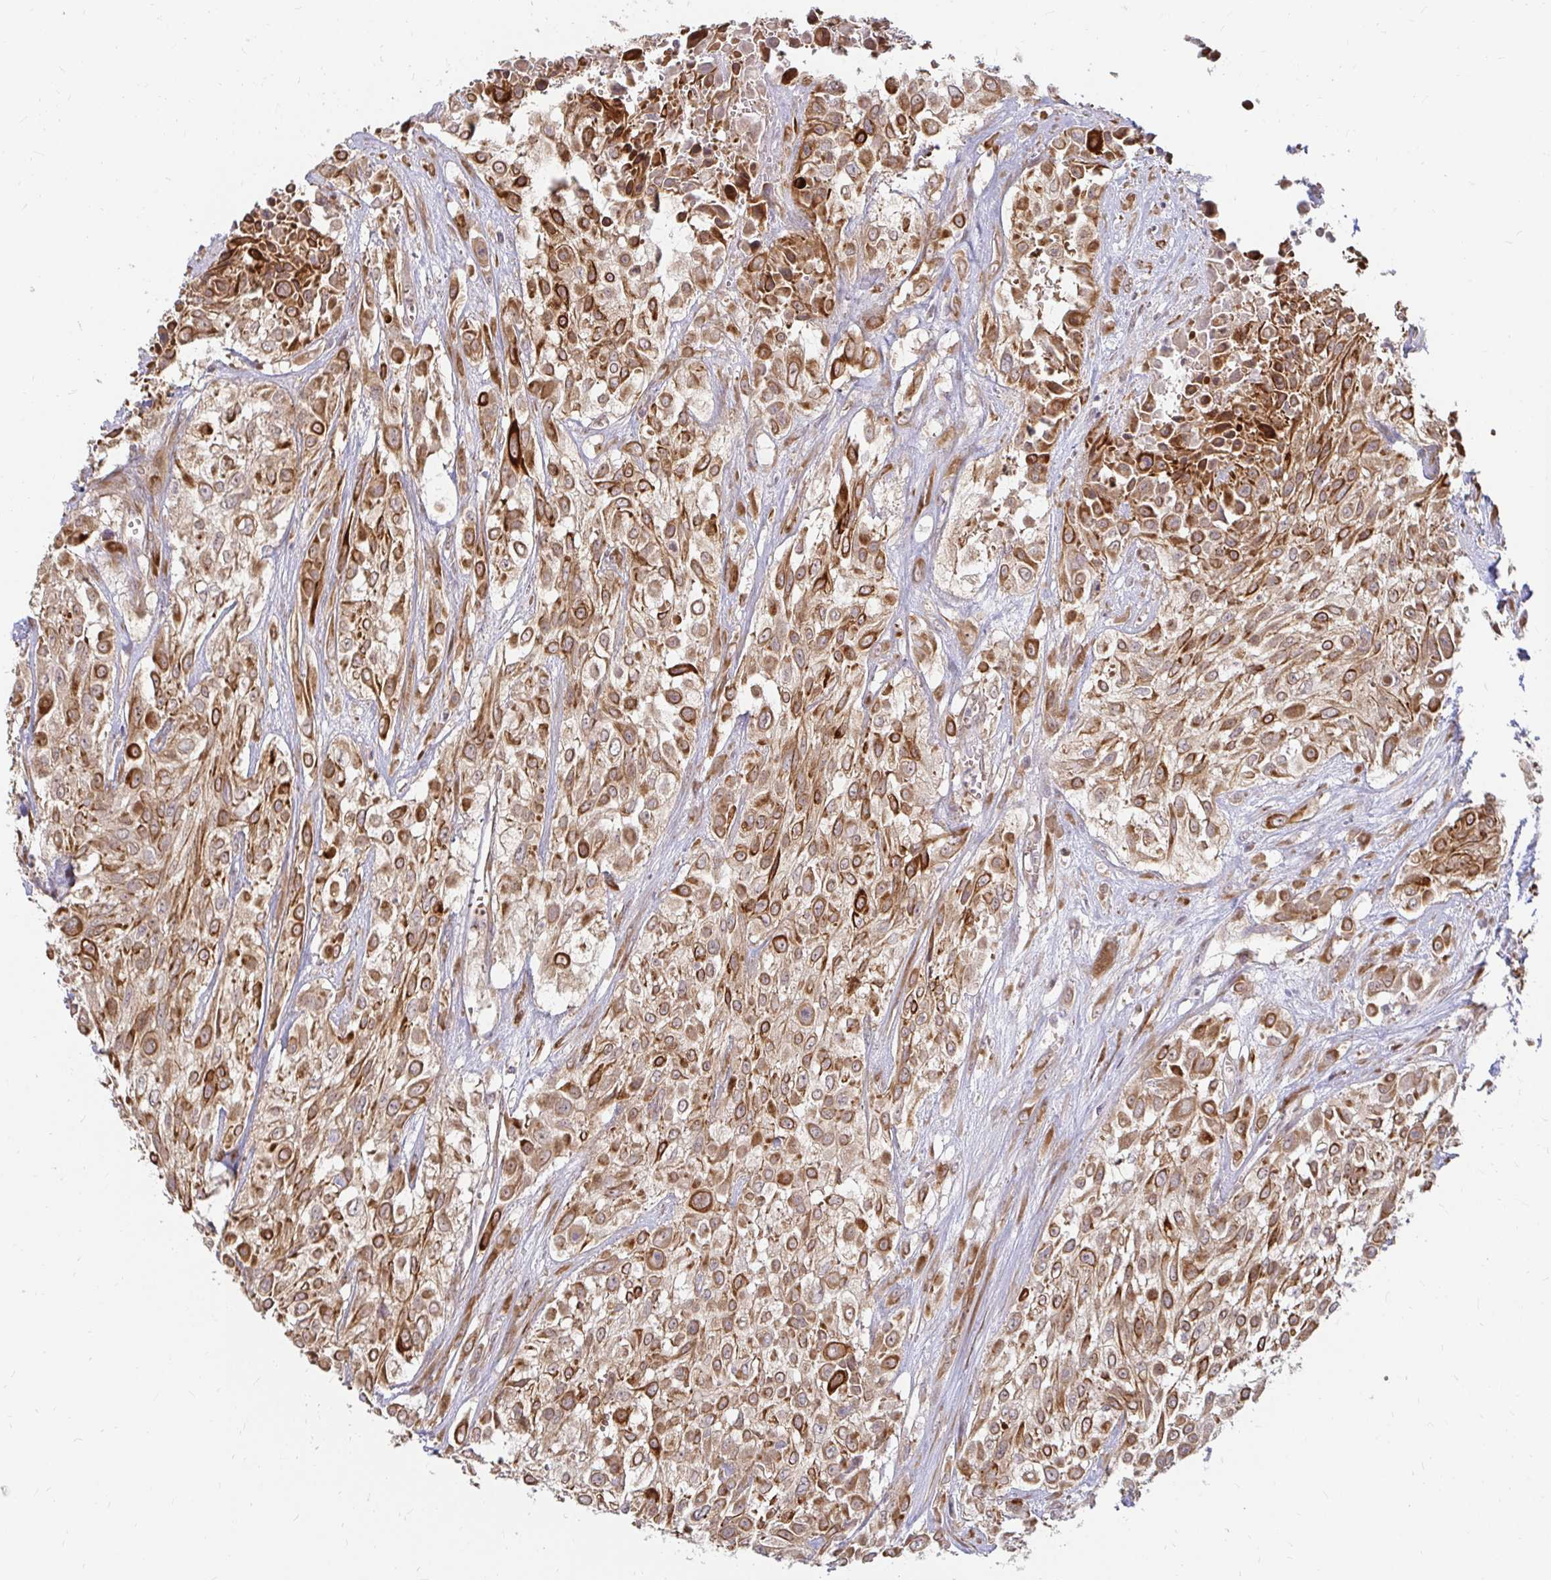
{"staining": {"intensity": "moderate", "quantity": ">75%", "location": "cytoplasmic/membranous"}, "tissue": "urothelial cancer", "cell_type": "Tumor cells", "image_type": "cancer", "snomed": [{"axis": "morphology", "description": "Urothelial carcinoma, High grade"}, {"axis": "topography", "description": "Urinary bladder"}], "caption": "Brown immunohistochemical staining in high-grade urothelial carcinoma reveals moderate cytoplasmic/membranous positivity in about >75% of tumor cells.", "gene": "CAST", "patient": {"sex": "male", "age": 57}}